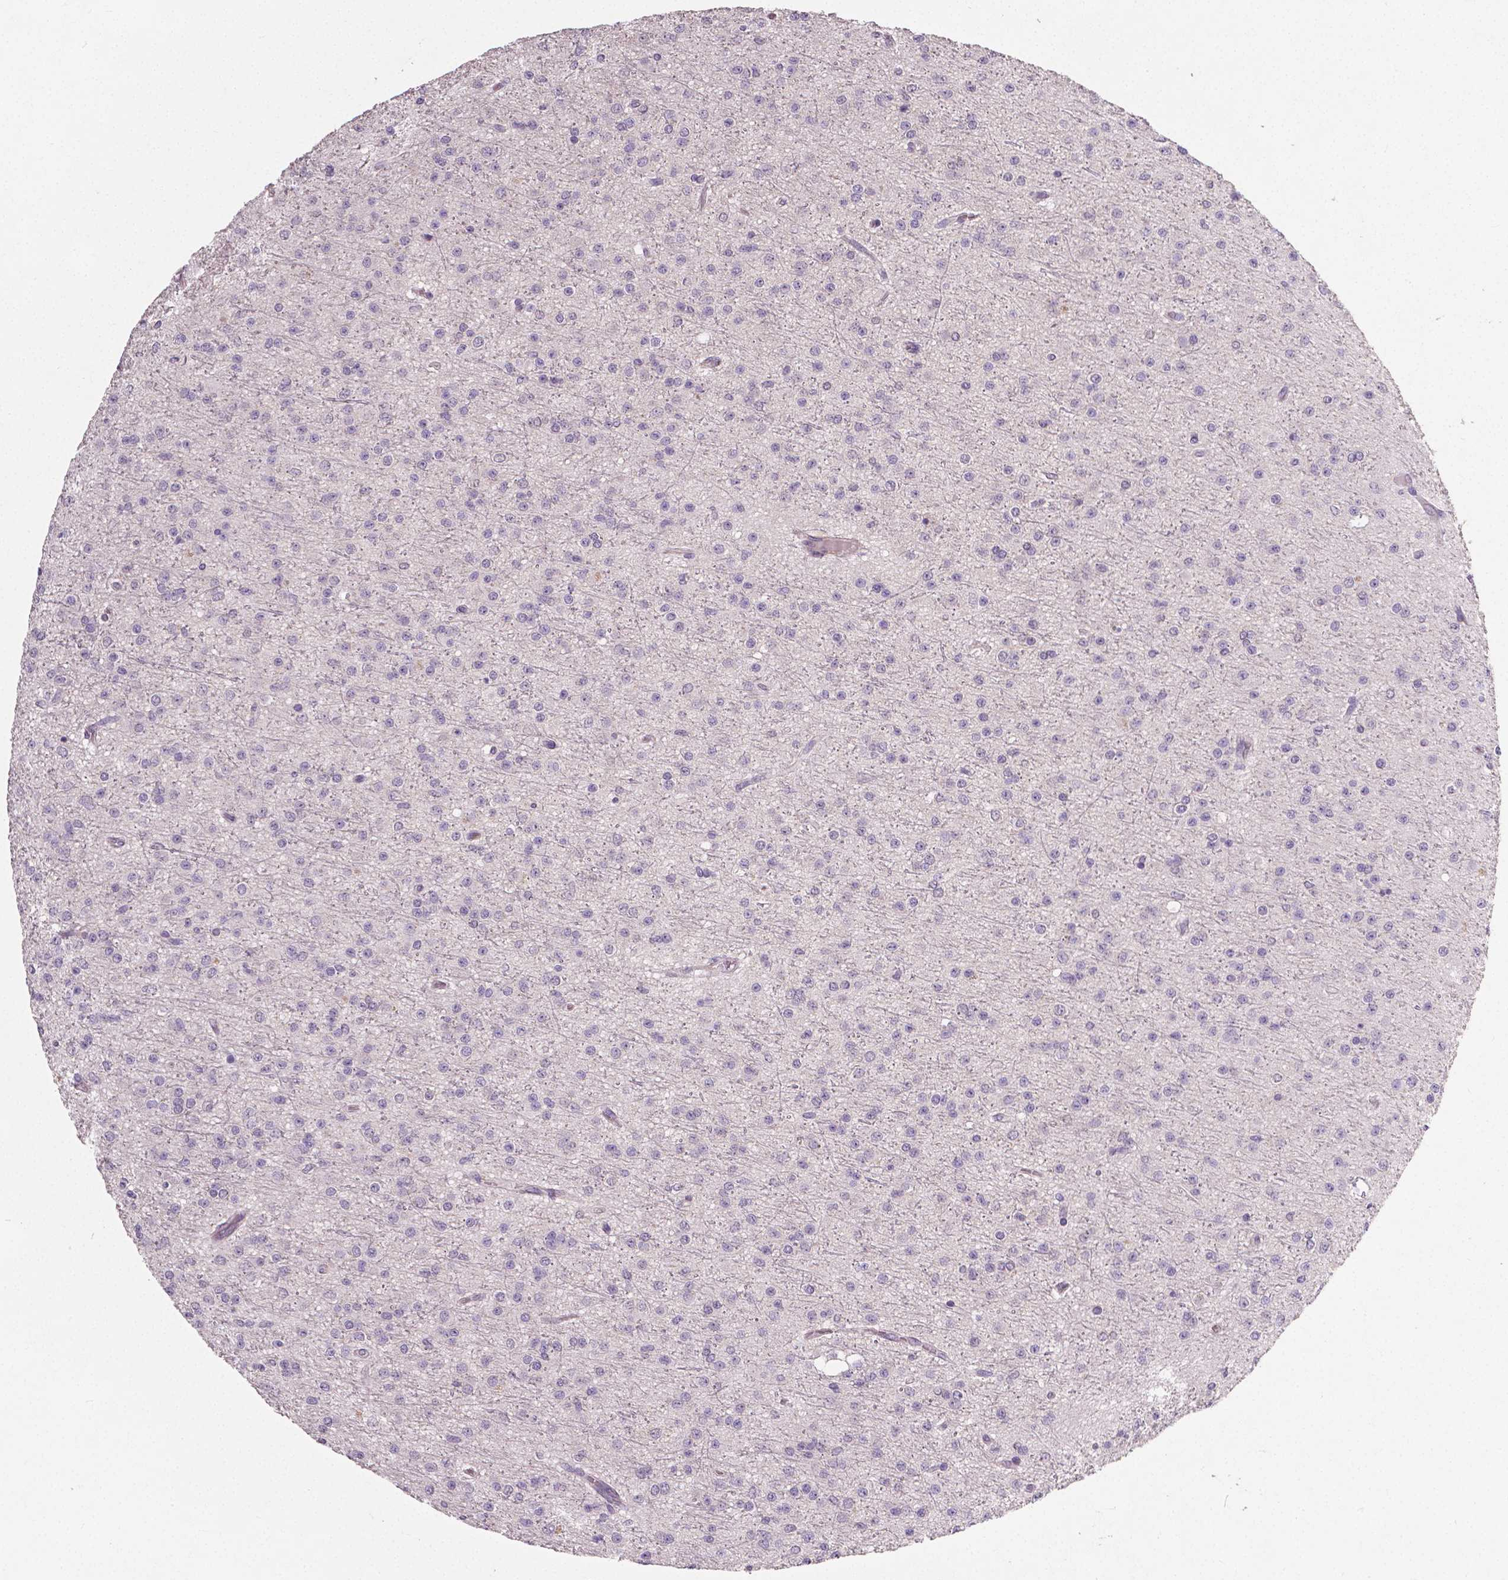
{"staining": {"intensity": "negative", "quantity": "none", "location": "none"}, "tissue": "glioma", "cell_type": "Tumor cells", "image_type": "cancer", "snomed": [{"axis": "morphology", "description": "Glioma, malignant, Low grade"}, {"axis": "topography", "description": "Brain"}], "caption": "Immunohistochemistry (IHC) photomicrograph of neoplastic tissue: human glioma stained with DAB (3,3'-diaminobenzidine) displays no significant protein expression in tumor cells.", "gene": "FLT1", "patient": {"sex": "male", "age": 27}}